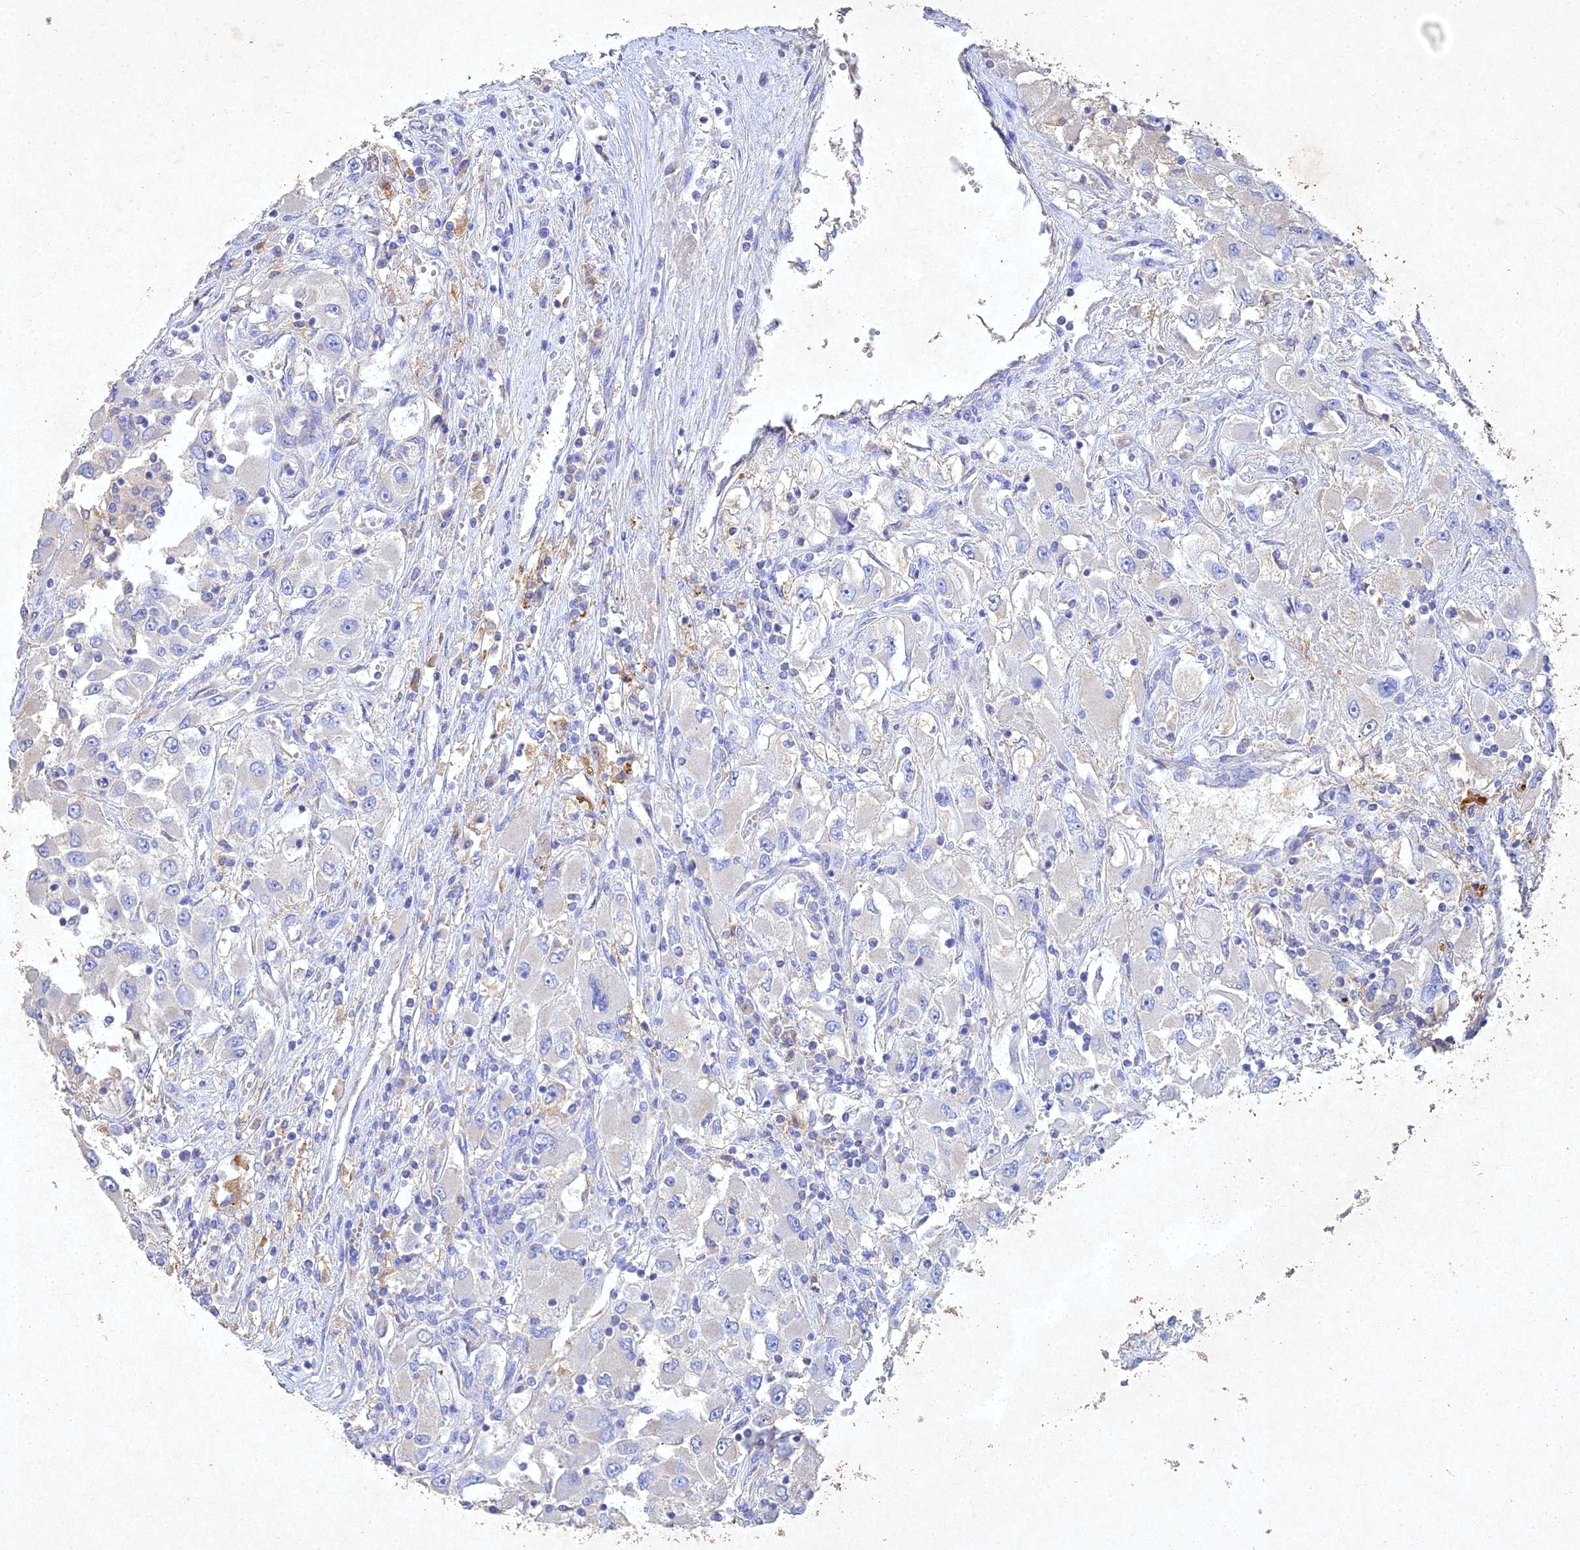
{"staining": {"intensity": "negative", "quantity": "none", "location": "none"}, "tissue": "renal cancer", "cell_type": "Tumor cells", "image_type": "cancer", "snomed": [{"axis": "morphology", "description": "Adenocarcinoma, NOS"}, {"axis": "topography", "description": "Kidney"}], "caption": "IHC histopathology image of human renal adenocarcinoma stained for a protein (brown), which demonstrates no positivity in tumor cells.", "gene": "NDUFV1", "patient": {"sex": "female", "age": 52}}